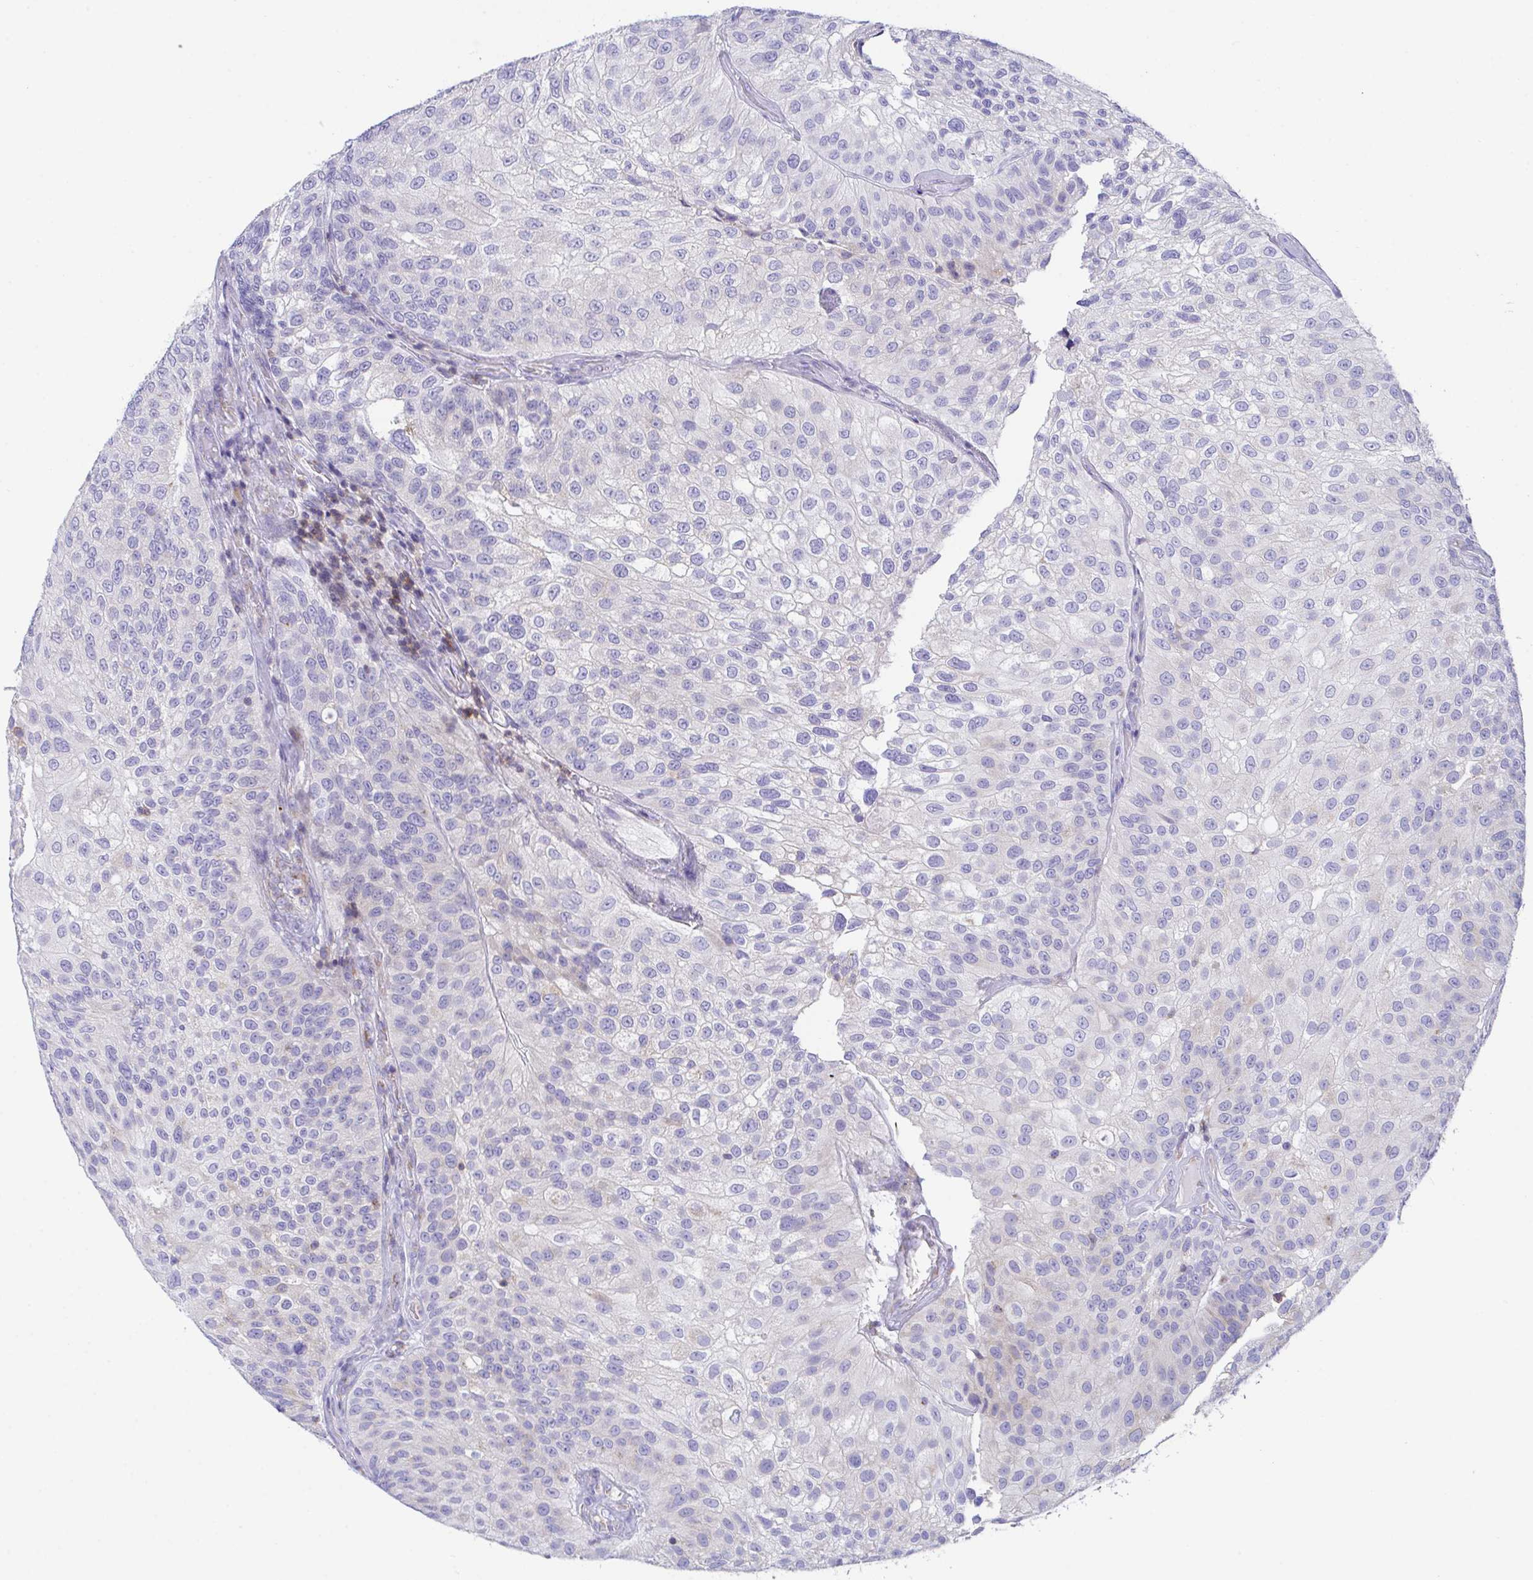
{"staining": {"intensity": "negative", "quantity": "none", "location": "none"}, "tissue": "urothelial cancer", "cell_type": "Tumor cells", "image_type": "cancer", "snomed": [{"axis": "morphology", "description": "Urothelial carcinoma, NOS"}, {"axis": "topography", "description": "Urinary bladder"}], "caption": "Immunohistochemistry histopathology image of neoplastic tissue: human transitional cell carcinoma stained with DAB shows no significant protein expression in tumor cells.", "gene": "MIA3", "patient": {"sex": "male", "age": 87}}